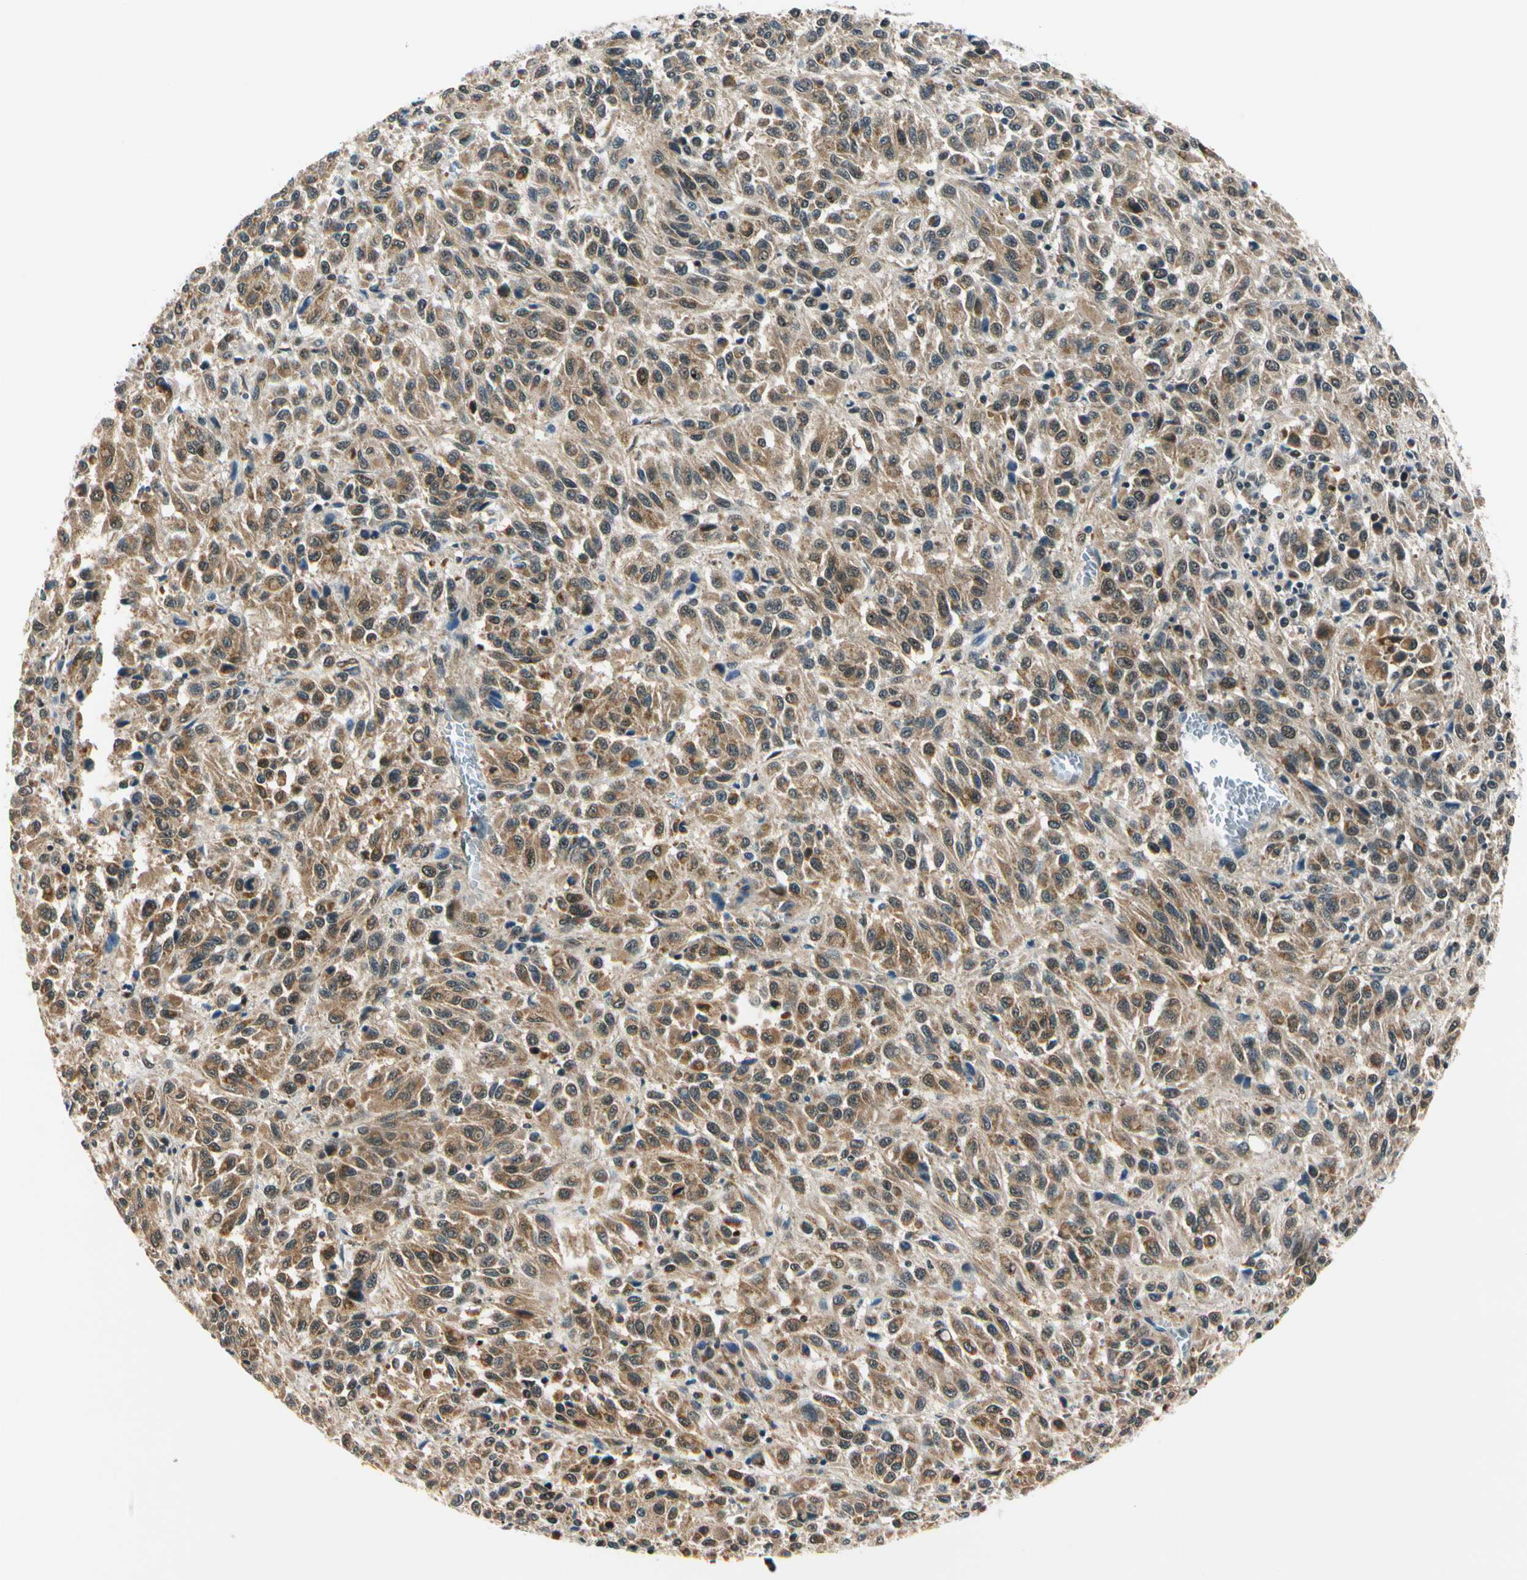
{"staining": {"intensity": "moderate", "quantity": ">75%", "location": "cytoplasmic/membranous"}, "tissue": "melanoma", "cell_type": "Tumor cells", "image_type": "cancer", "snomed": [{"axis": "morphology", "description": "Malignant melanoma, Metastatic site"}, {"axis": "topography", "description": "Lung"}], "caption": "Melanoma stained with DAB (3,3'-diaminobenzidine) immunohistochemistry shows medium levels of moderate cytoplasmic/membranous expression in approximately >75% of tumor cells. (DAB (3,3'-diaminobenzidine) IHC with brightfield microscopy, high magnification).", "gene": "PDK2", "patient": {"sex": "male", "age": 64}}